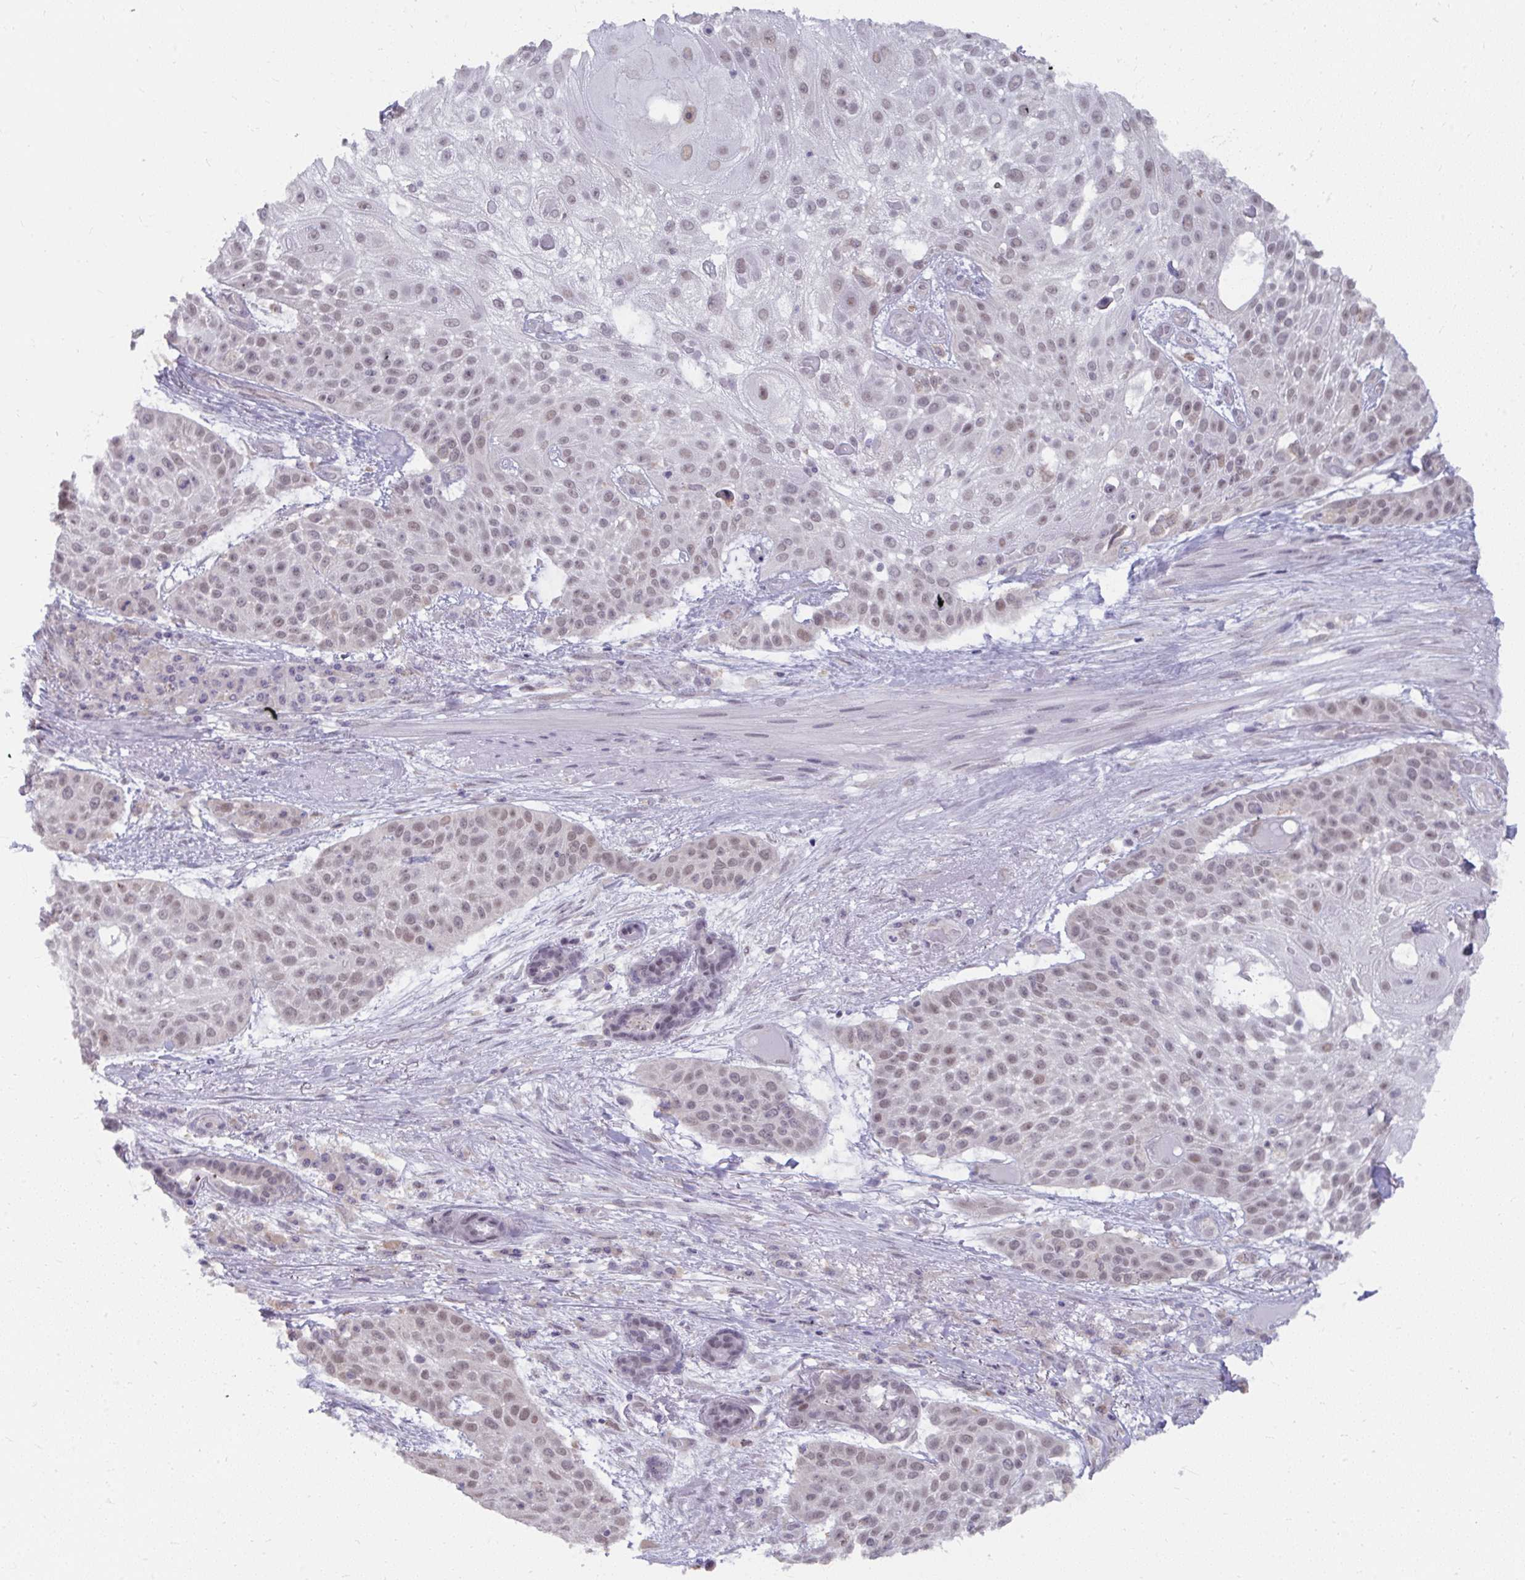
{"staining": {"intensity": "weak", "quantity": ">75%", "location": "nuclear"}, "tissue": "skin cancer", "cell_type": "Tumor cells", "image_type": "cancer", "snomed": [{"axis": "morphology", "description": "Squamous cell carcinoma, NOS"}, {"axis": "topography", "description": "Skin"}], "caption": "DAB (3,3'-diaminobenzidine) immunohistochemical staining of squamous cell carcinoma (skin) displays weak nuclear protein positivity in about >75% of tumor cells.", "gene": "NMNAT1", "patient": {"sex": "female", "age": 86}}